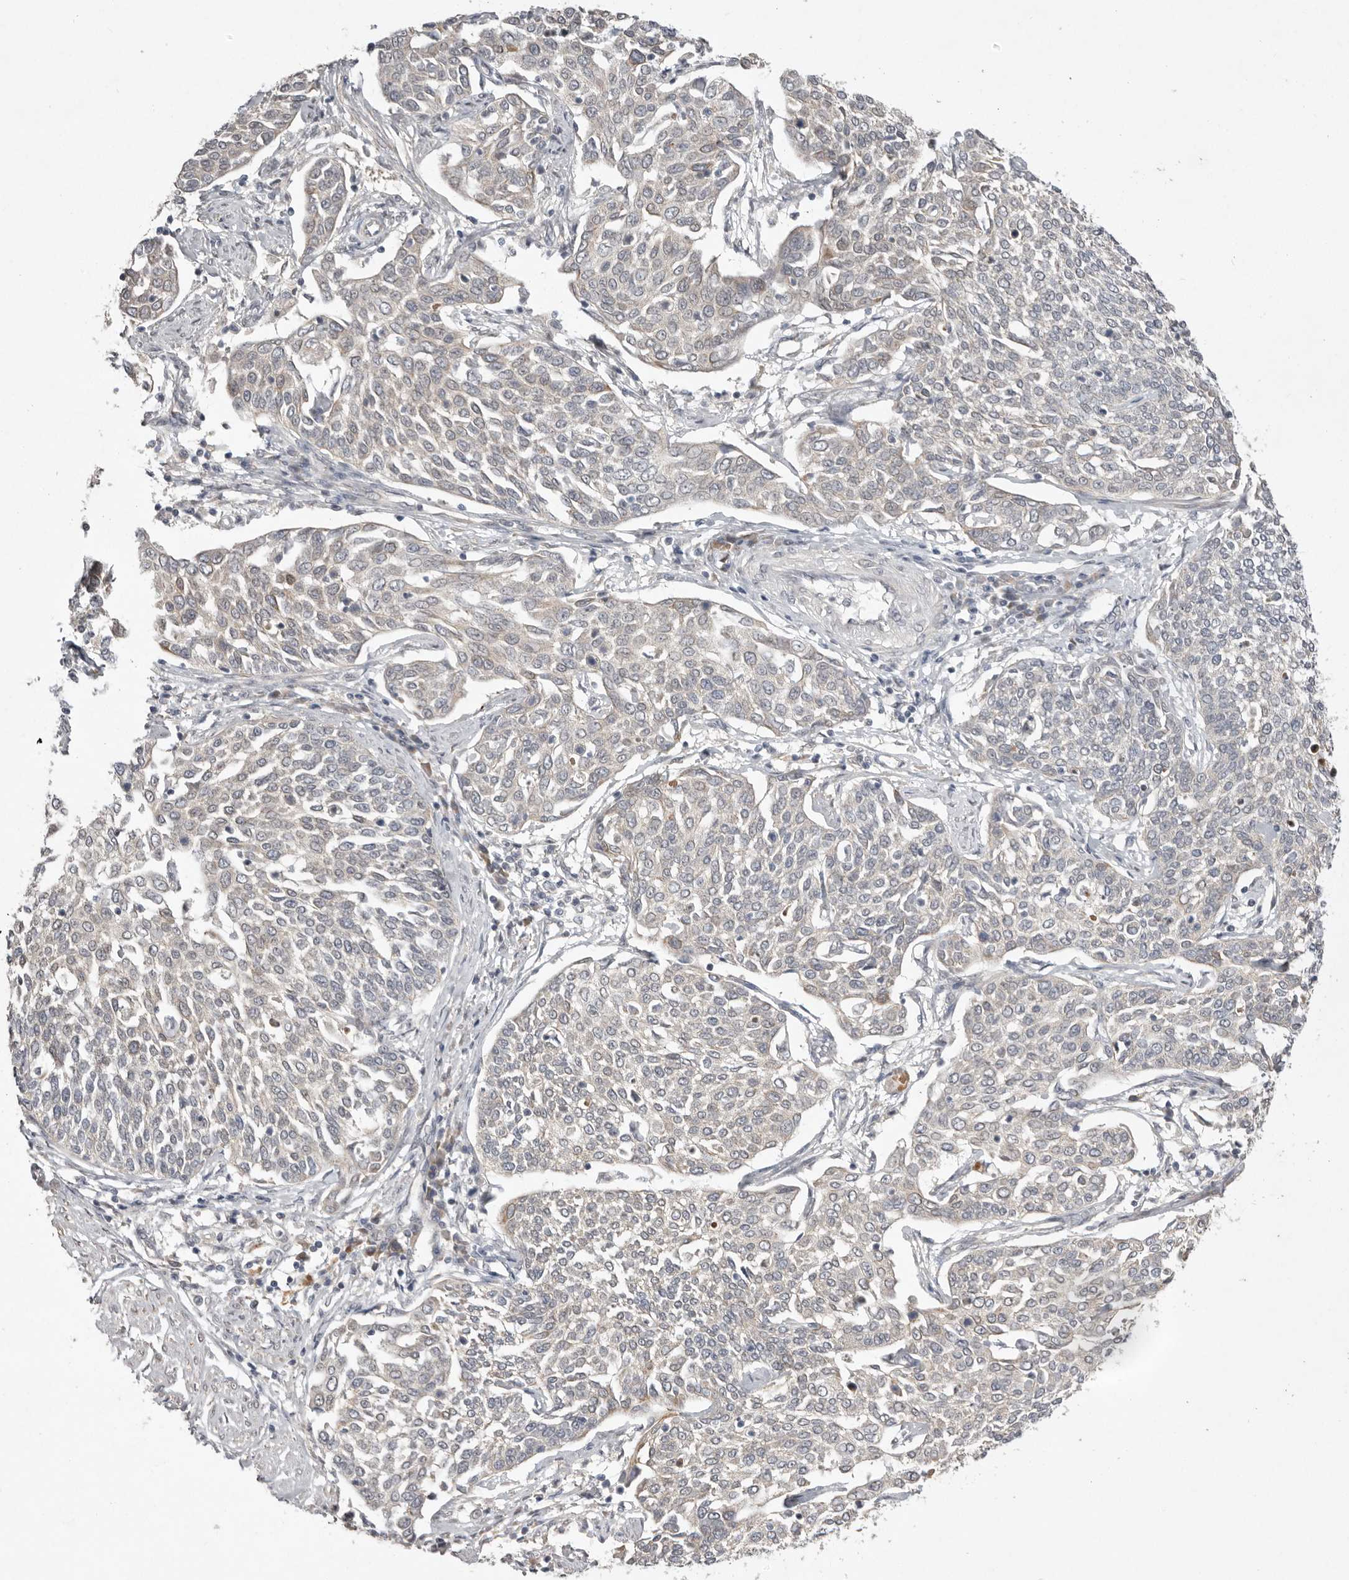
{"staining": {"intensity": "negative", "quantity": "none", "location": "none"}, "tissue": "cervical cancer", "cell_type": "Tumor cells", "image_type": "cancer", "snomed": [{"axis": "morphology", "description": "Squamous cell carcinoma, NOS"}, {"axis": "topography", "description": "Cervix"}], "caption": "There is no significant staining in tumor cells of cervical cancer (squamous cell carcinoma).", "gene": "NSUN4", "patient": {"sex": "female", "age": 34}}